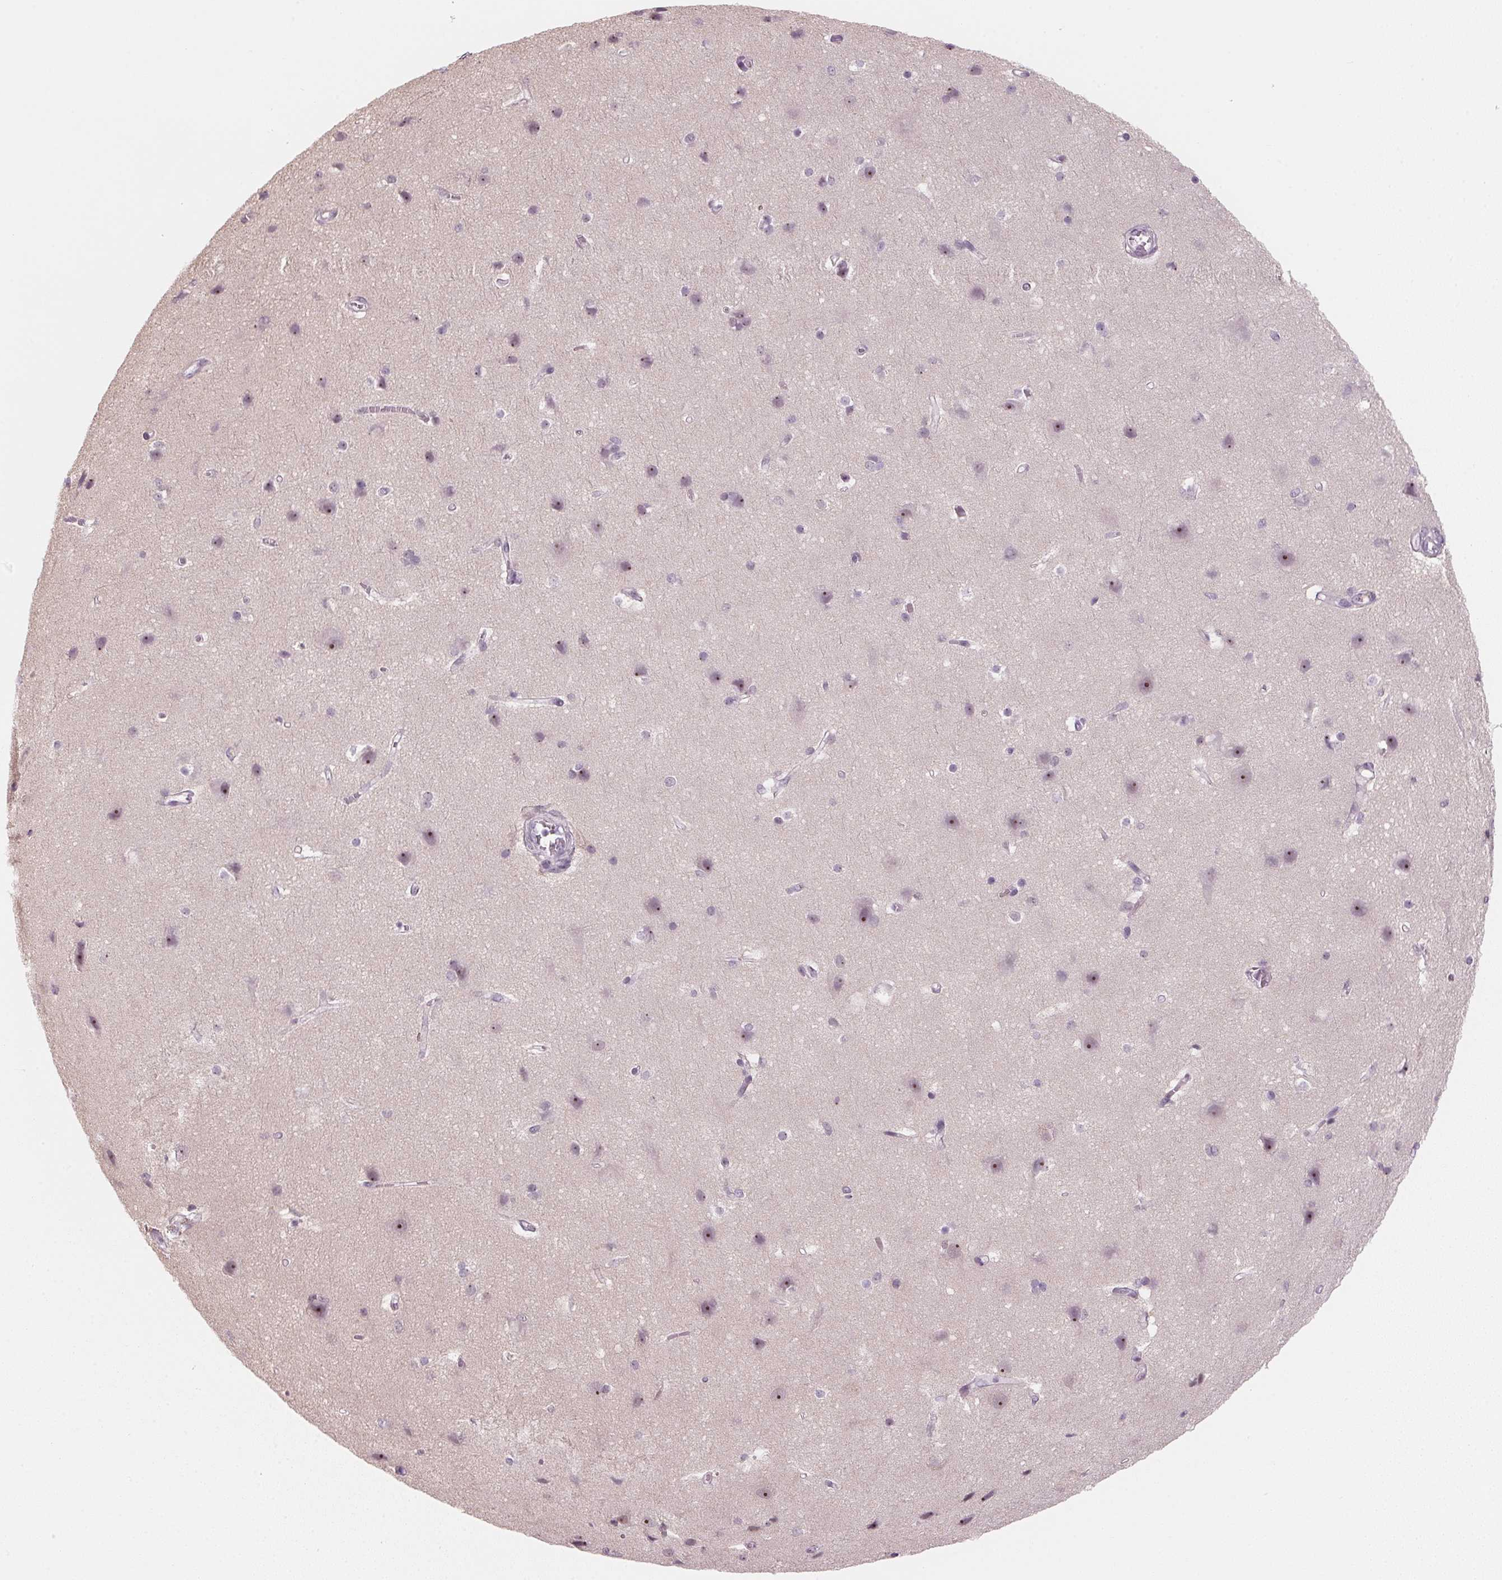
{"staining": {"intensity": "negative", "quantity": "none", "location": "none"}, "tissue": "cerebral cortex", "cell_type": "Endothelial cells", "image_type": "normal", "snomed": [{"axis": "morphology", "description": "Normal tissue, NOS"}, {"axis": "topography", "description": "Cerebral cortex"}], "caption": "A high-resolution image shows IHC staining of unremarkable cerebral cortex, which shows no significant staining in endothelial cells. (DAB immunohistochemistry visualized using brightfield microscopy, high magnification).", "gene": "DNTTIP2", "patient": {"sex": "male", "age": 37}}